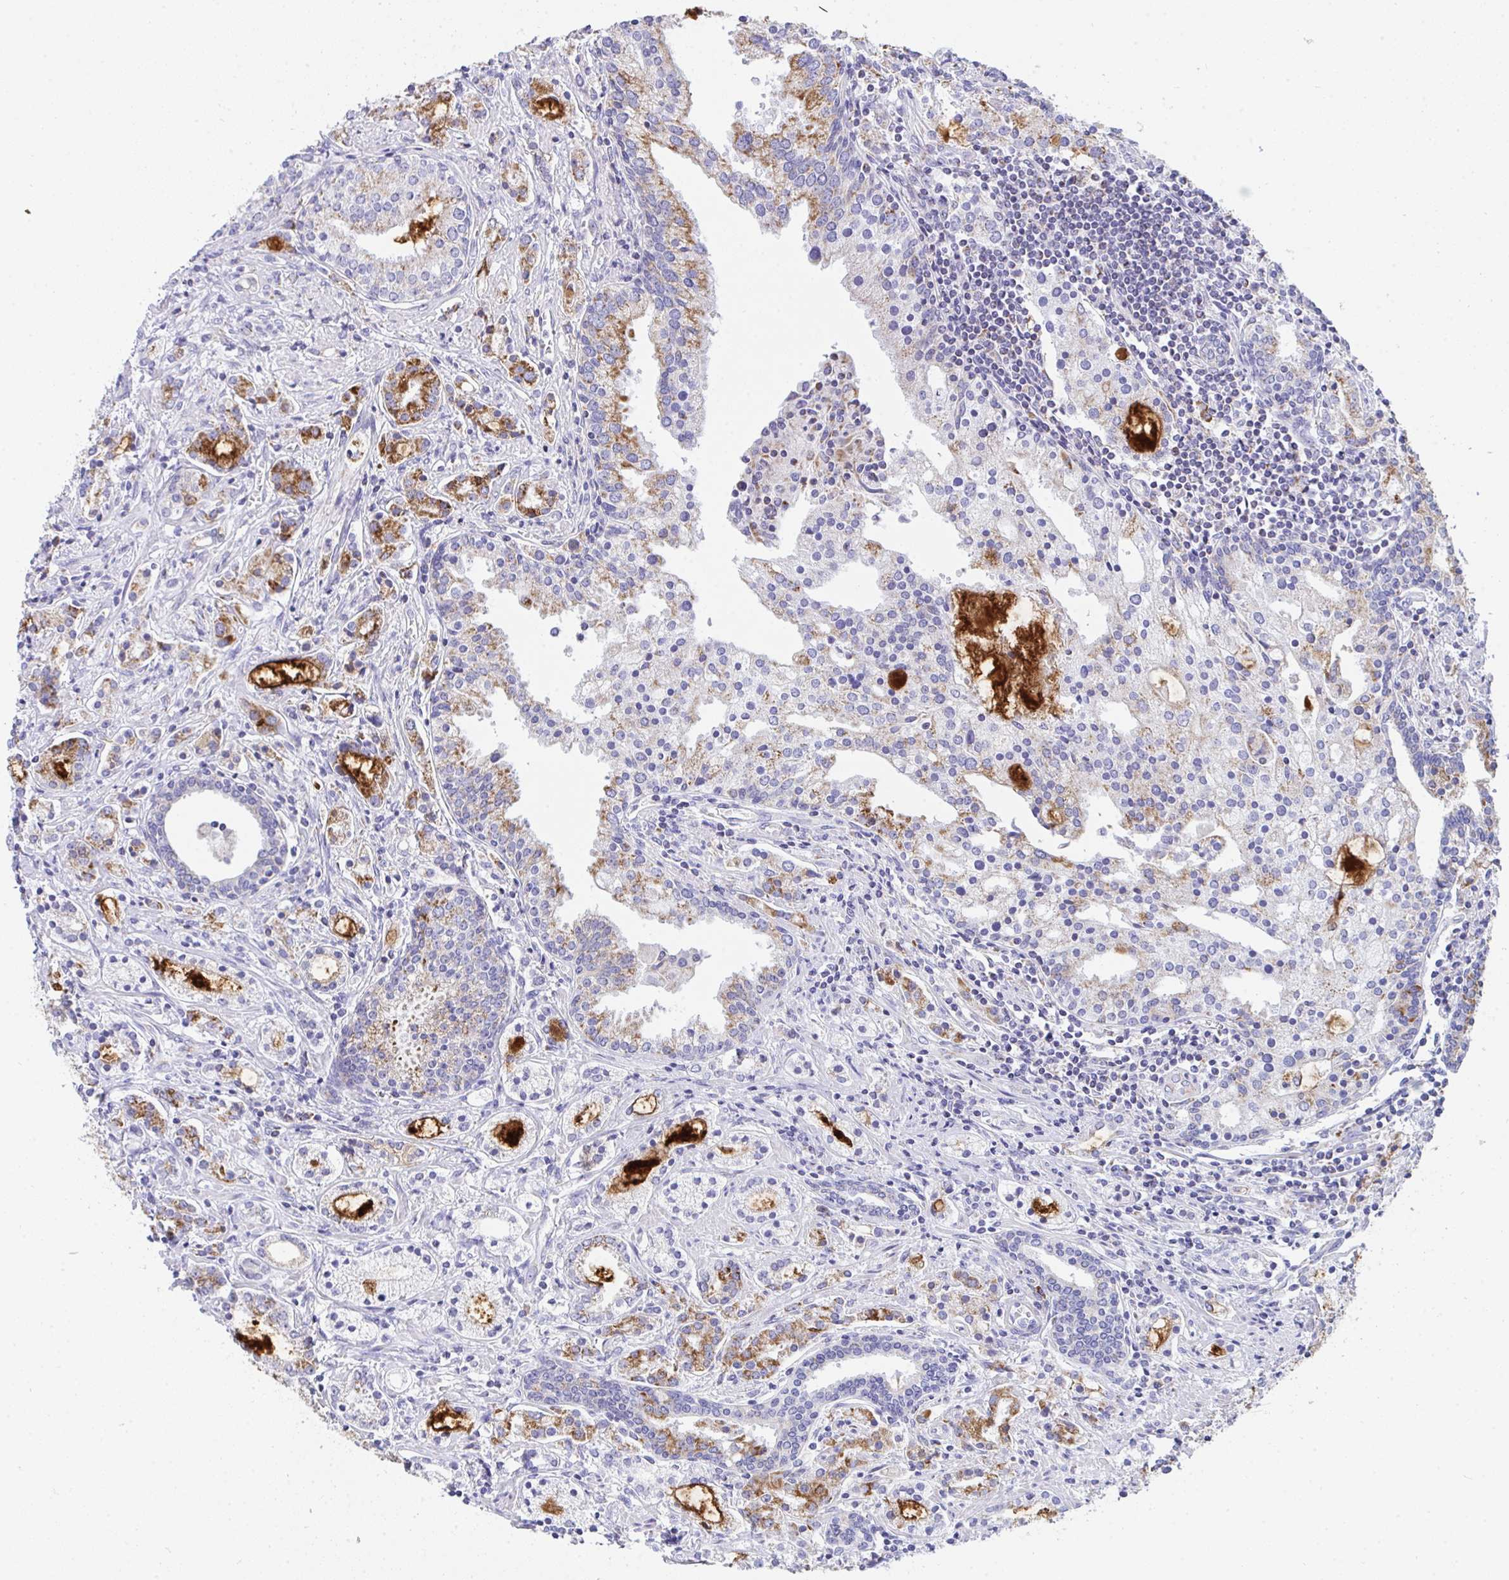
{"staining": {"intensity": "moderate", "quantity": "25%-75%", "location": "cytoplasmic/membranous"}, "tissue": "prostate cancer", "cell_type": "Tumor cells", "image_type": "cancer", "snomed": [{"axis": "morphology", "description": "Adenocarcinoma, Medium grade"}, {"axis": "topography", "description": "Prostate"}], "caption": "Protein staining exhibits moderate cytoplasmic/membranous expression in approximately 25%-75% of tumor cells in medium-grade adenocarcinoma (prostate). (DAB (3,3'-diaminobenzidine) IHC with brightfield microscopy, high magnification).", "gene": "AIFM1", "patient": {"sex": "male", "age": 57}}